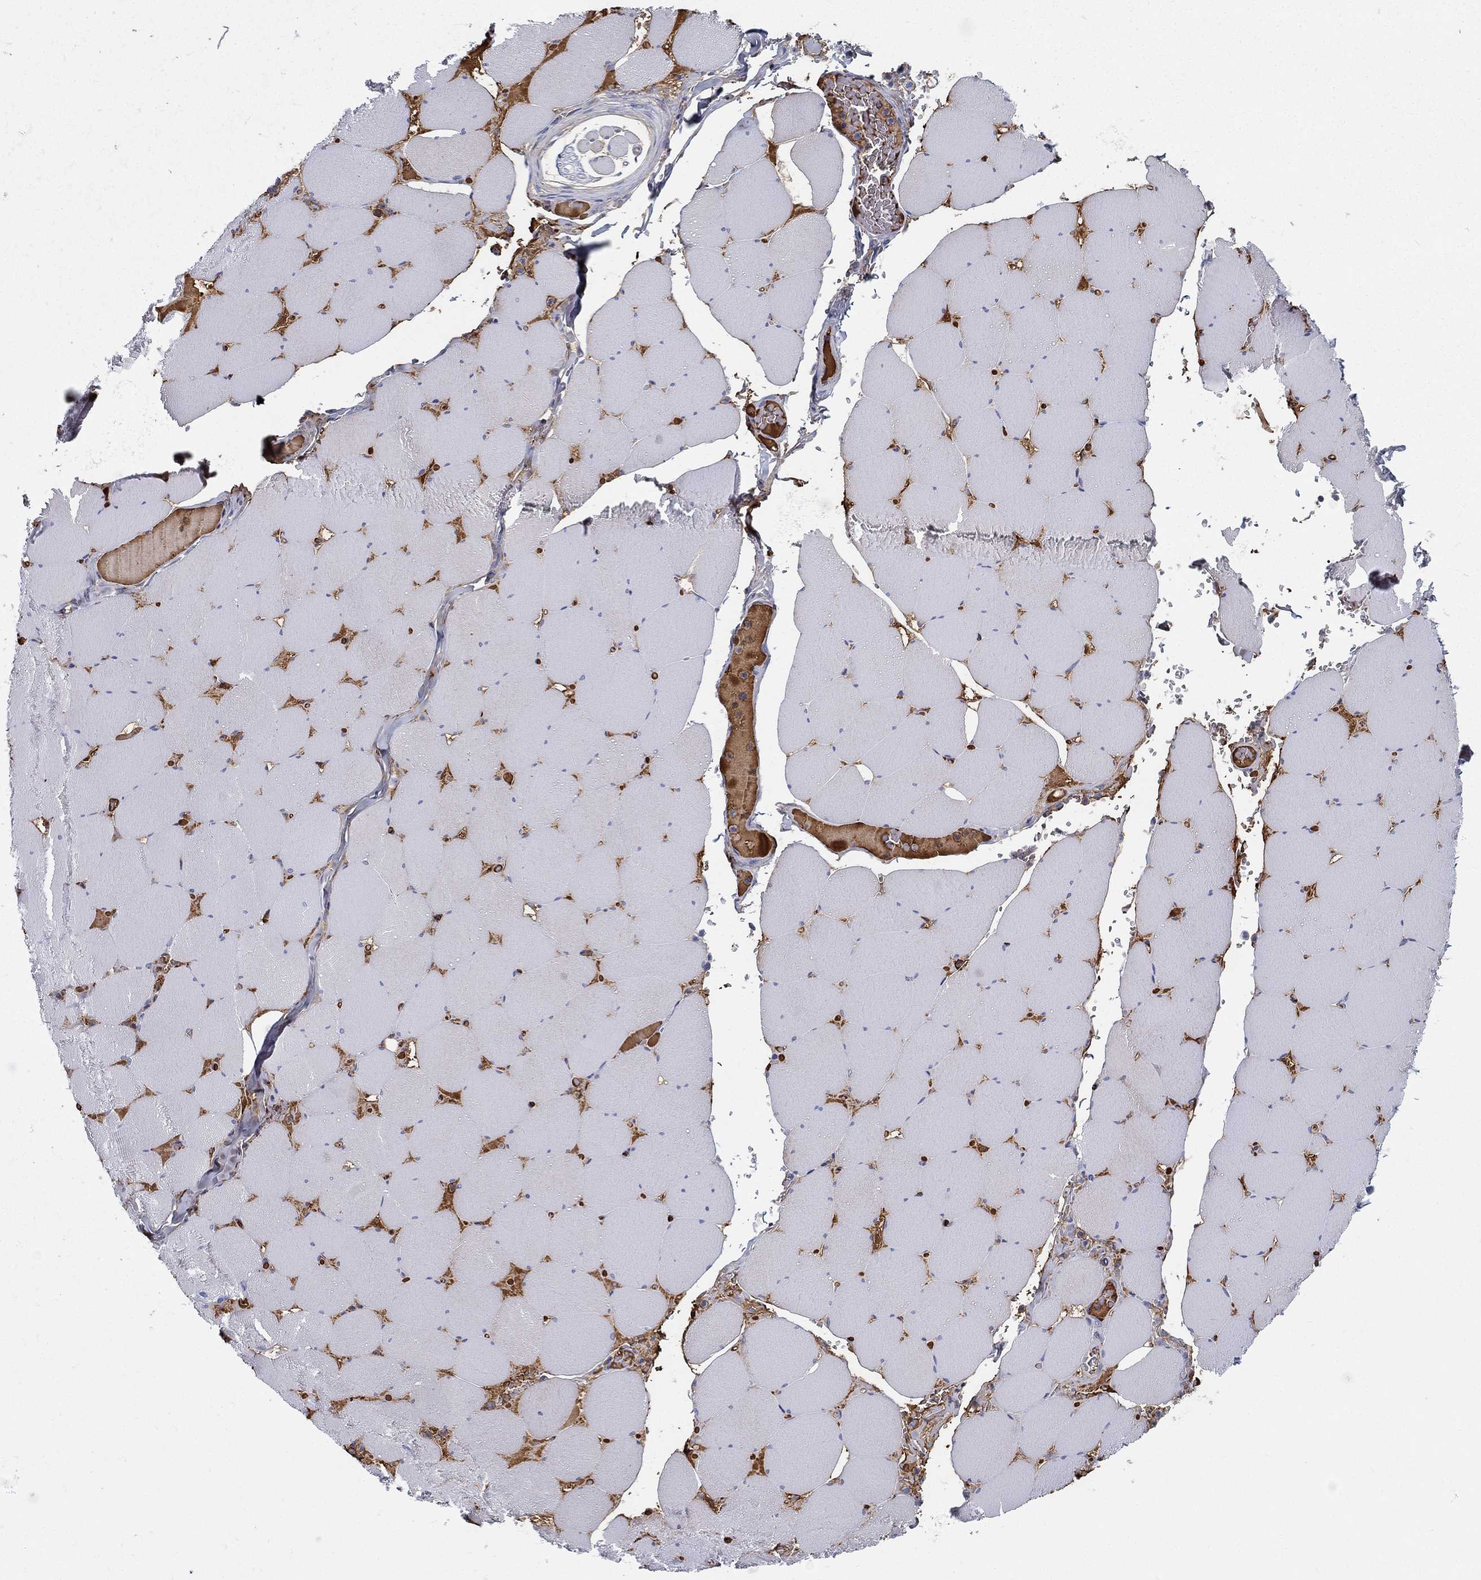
{"staining": {"intensity": "negative", "quantity": "none", "location": "none"}, "tissue": "skeletal muscle", "cell_type": "Myocytes", "image_type": "normal", "snomed": [{"axis": "morphology", "description": "Normal tissue, NOS"}, {"axis": "morphology", "description": "Malignant melanoma, Metastatic site"}, {"axis": "topography", "description": "Skeletal muscle"}], "caption": "This is an immunohistochemistry (IHC) image of benign skeletal muscle. There is no positivity in myocytes.", "gene": "IFNB1", "patient": {"sex": "male", "age": 50}}